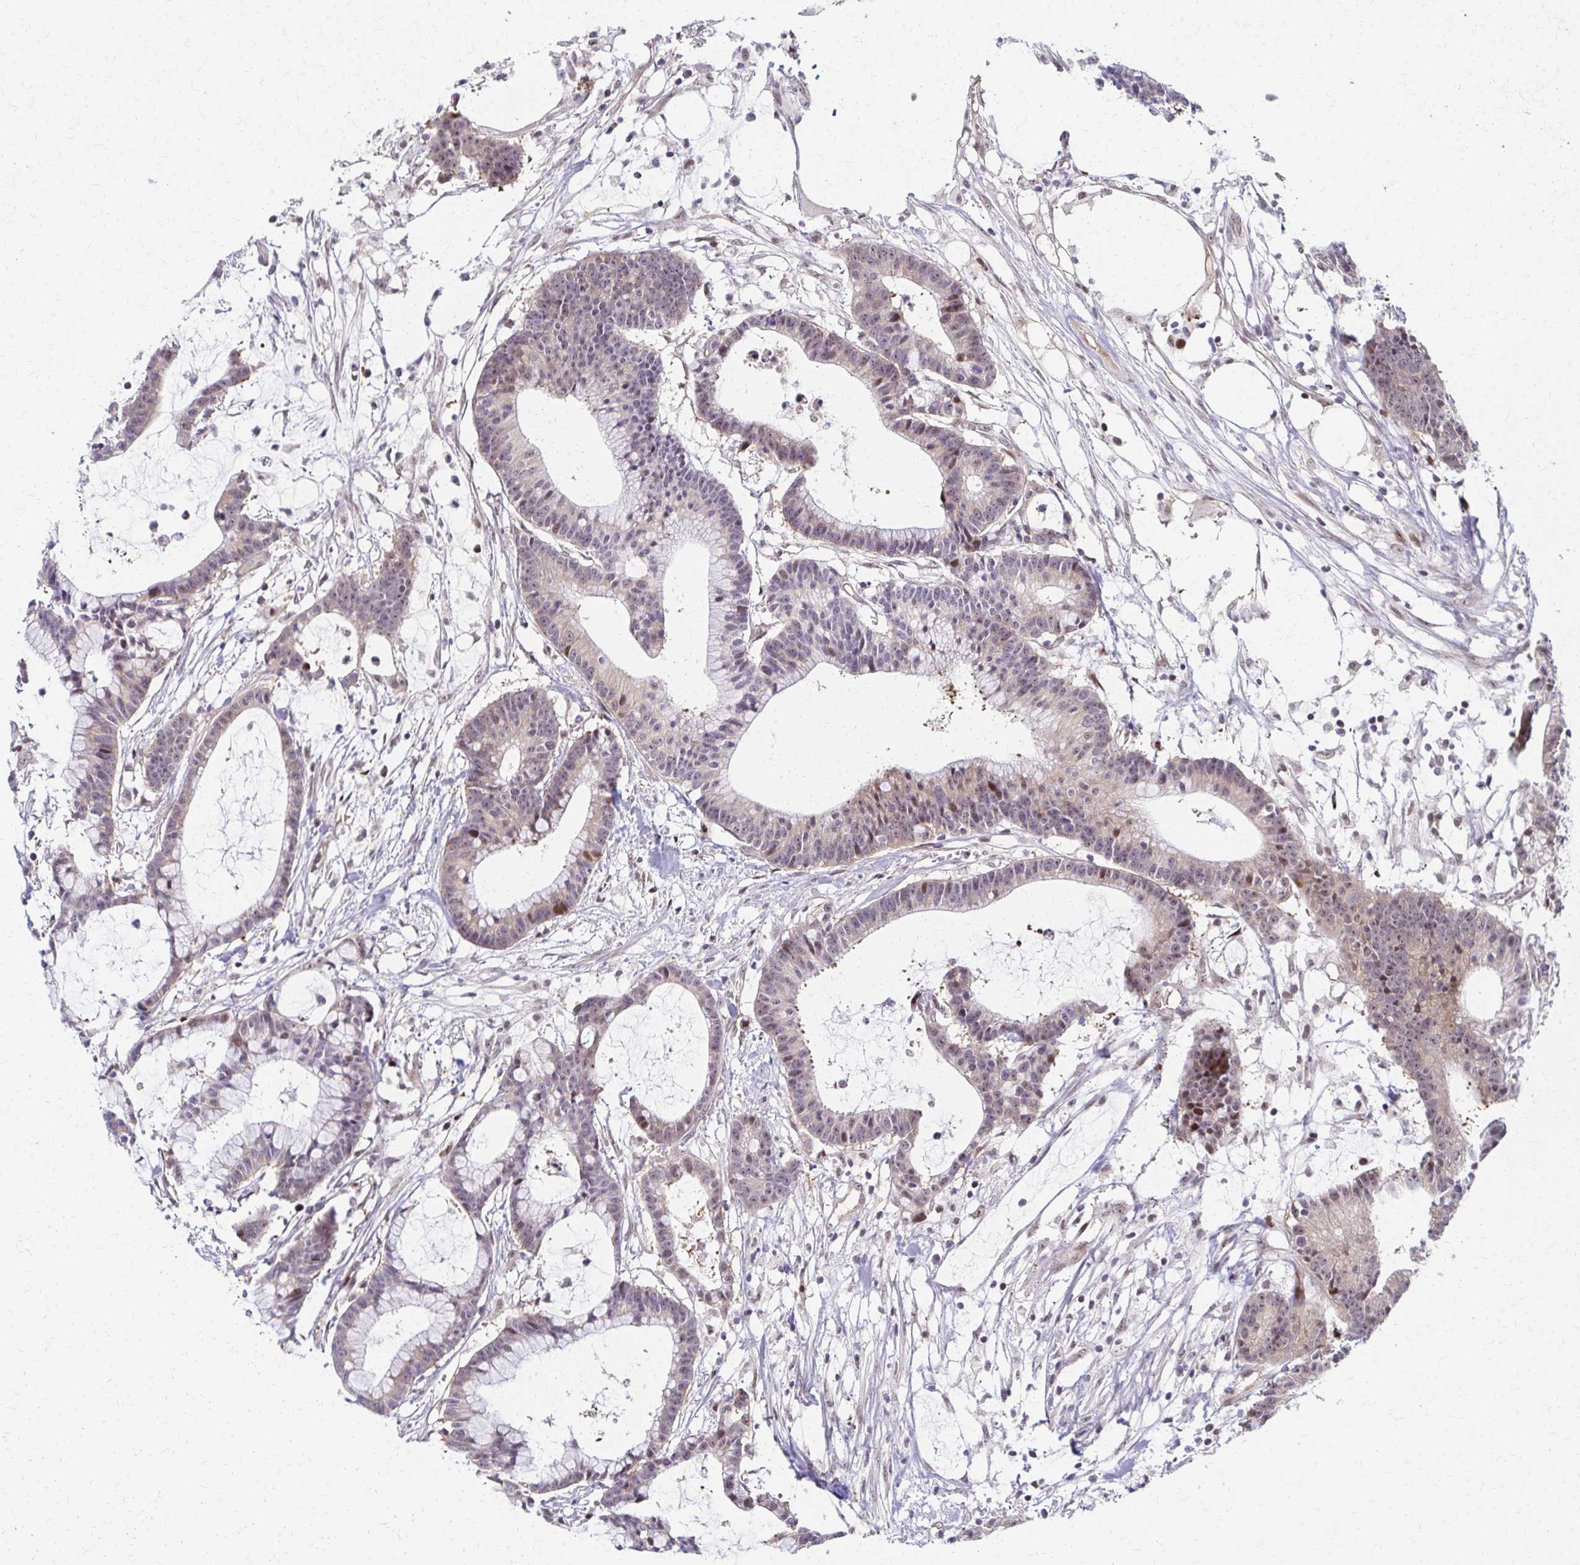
{"staining": {"intensity": "moderate", "quantity": "<25%", "location": "nuclear"}, "tissue": "colorectal cancer", "cell_type": "Tumor cells", "image_type": "cancer", "snomed": [{"axis": "morphology", "description": "Adenocarcinoma, NOS"}, {"axis": "topography", "description": "Colon"}], "caption": "Brown immunohistochemical staining in colorectal cancer (adenocarcinoma) demonstrates moderate nuclear expression in about <25% of tumor cells. (Stains: DAB in brown, nuclei in blue, Microscopy: brightfield microscopy at high magnification).", "gene": "PSMD7", "patient": {"sex": "female", "age": 78}}